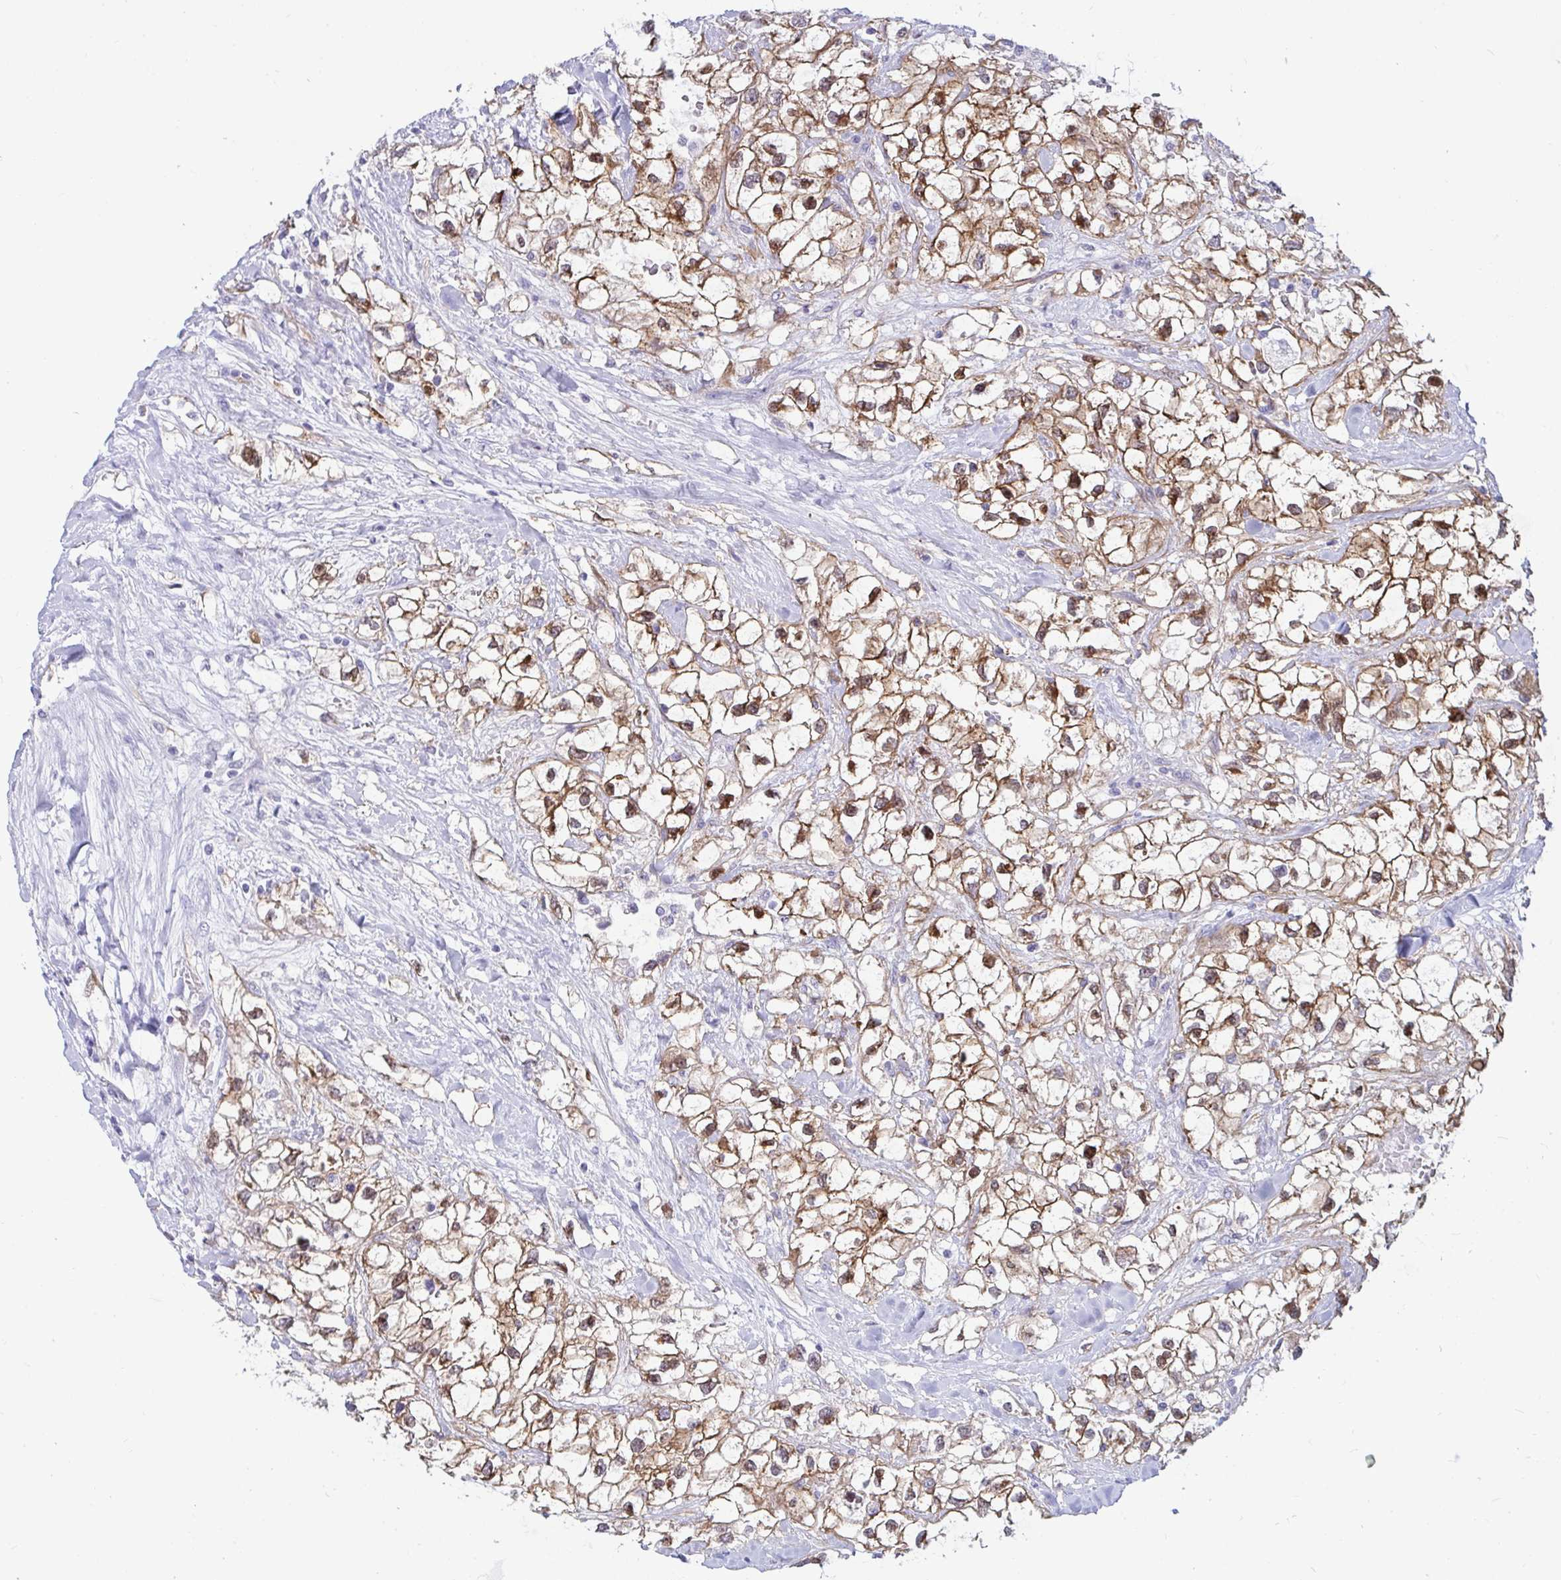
{"staining": {"intensity": "moderate", "quantity": ">75%", "location": "cytoplasmic/membranous,nuclear"}, "tissue": "renal cancer", "cell_type": "Tumor cells", "image_type": "cancer", "snomed": [{"axis": "morphology", "description": "Adenocarcinoma, NOS"}, {"axis": "topography", "description": "Kidney"}], "caption": "Tumor cells exhibit moderate cytoplasmic/membranous and nuclear expression in about >75% of cells in adenocarcinoma (renal).", "gene": "TFPI2", "patient": {"sex": "male", "age": 59}}